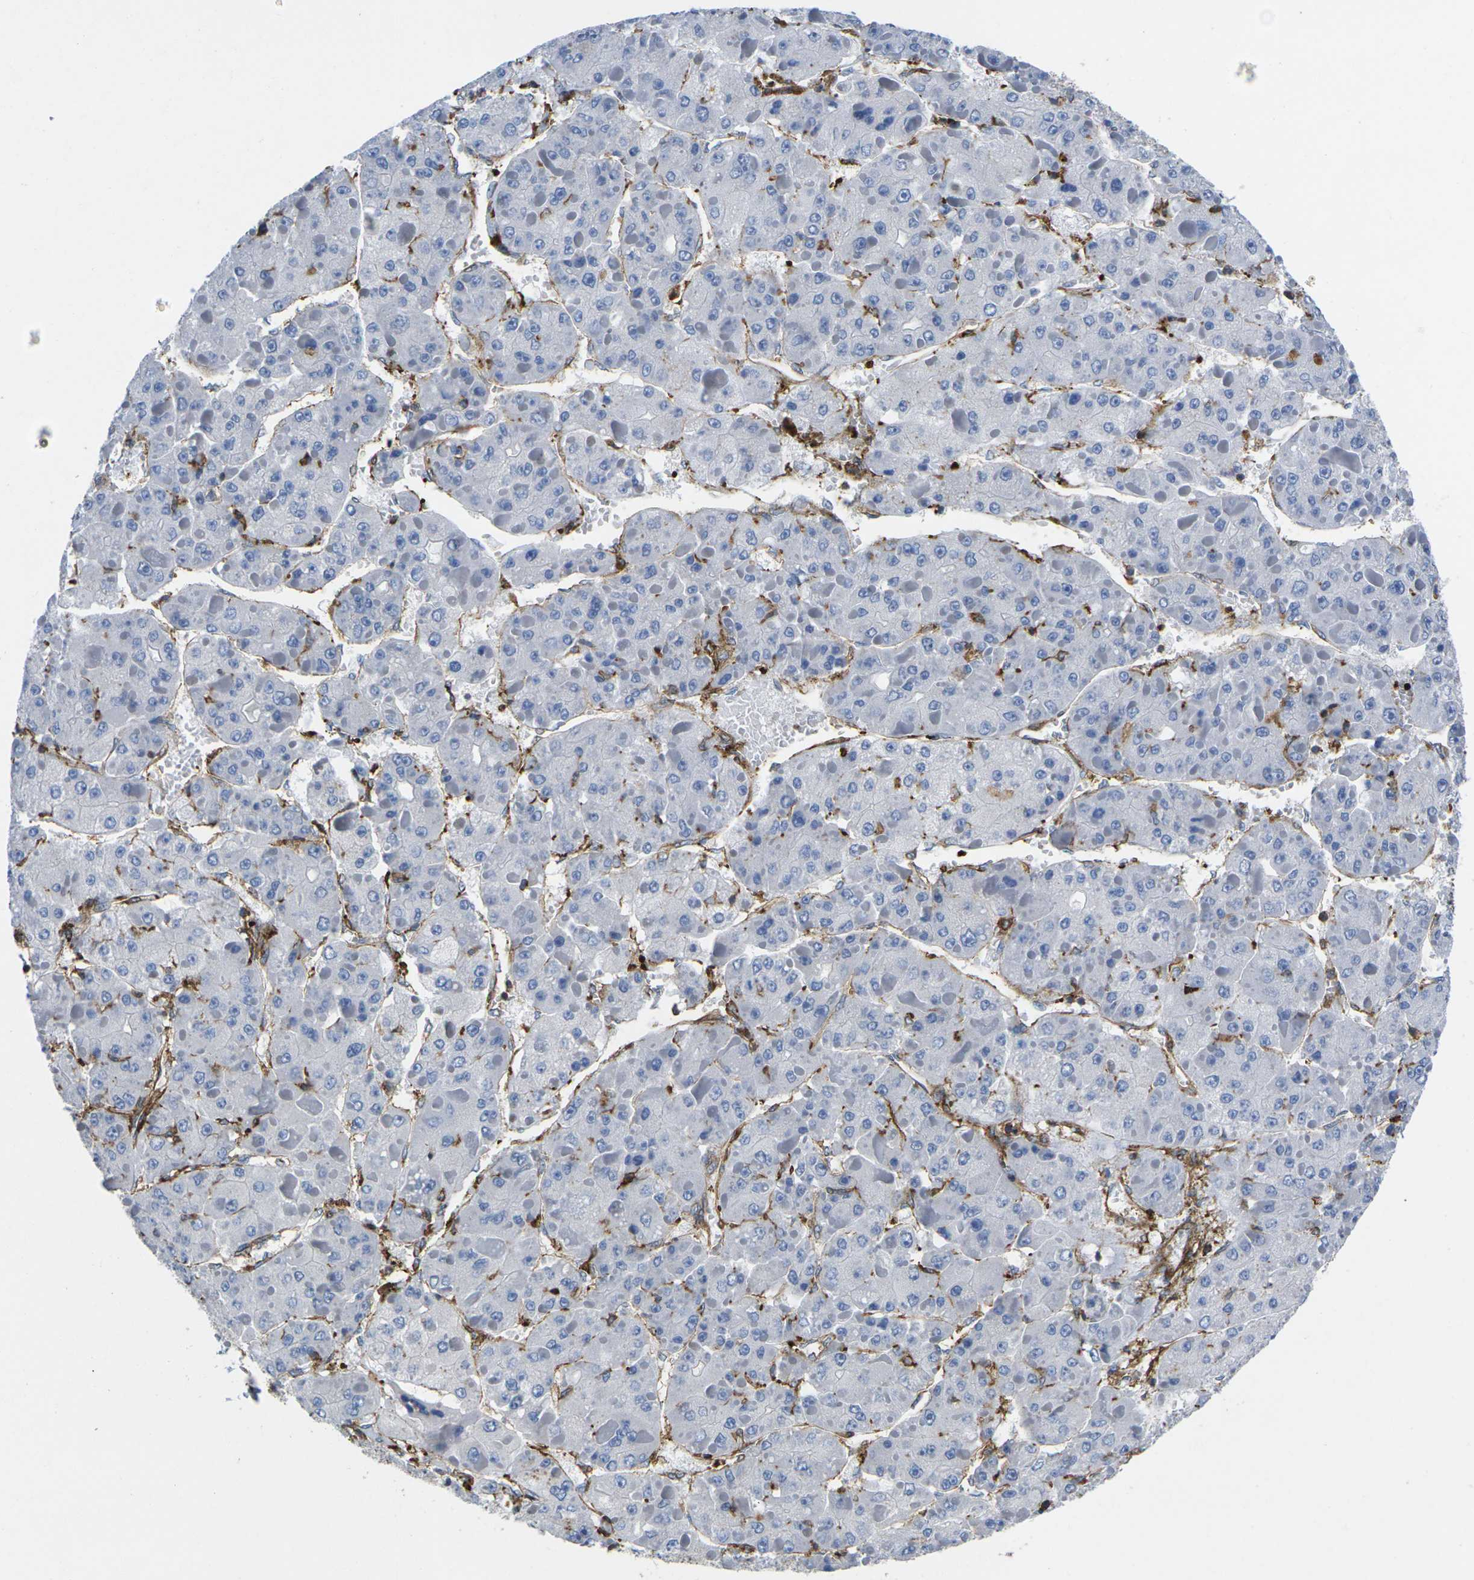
{"staining": {"intensity": "negative", "quantity": "none", "location": "none"}, "tissue": "liver cancer", "cell_type": "Tumor cells", "image_type": "cancer", "snomed": [{"axis": "morphology", "description": "Carcinoma, Hepatocellular, NOS"}, {"axis": "topography", "description": "Liver"}], "caption": "A micrograph of liver cancer stained for a protein shows no brown staining in tumor cells.", "gene": "IQGAP1", "patient": {"sex": "female", "age": 73}}